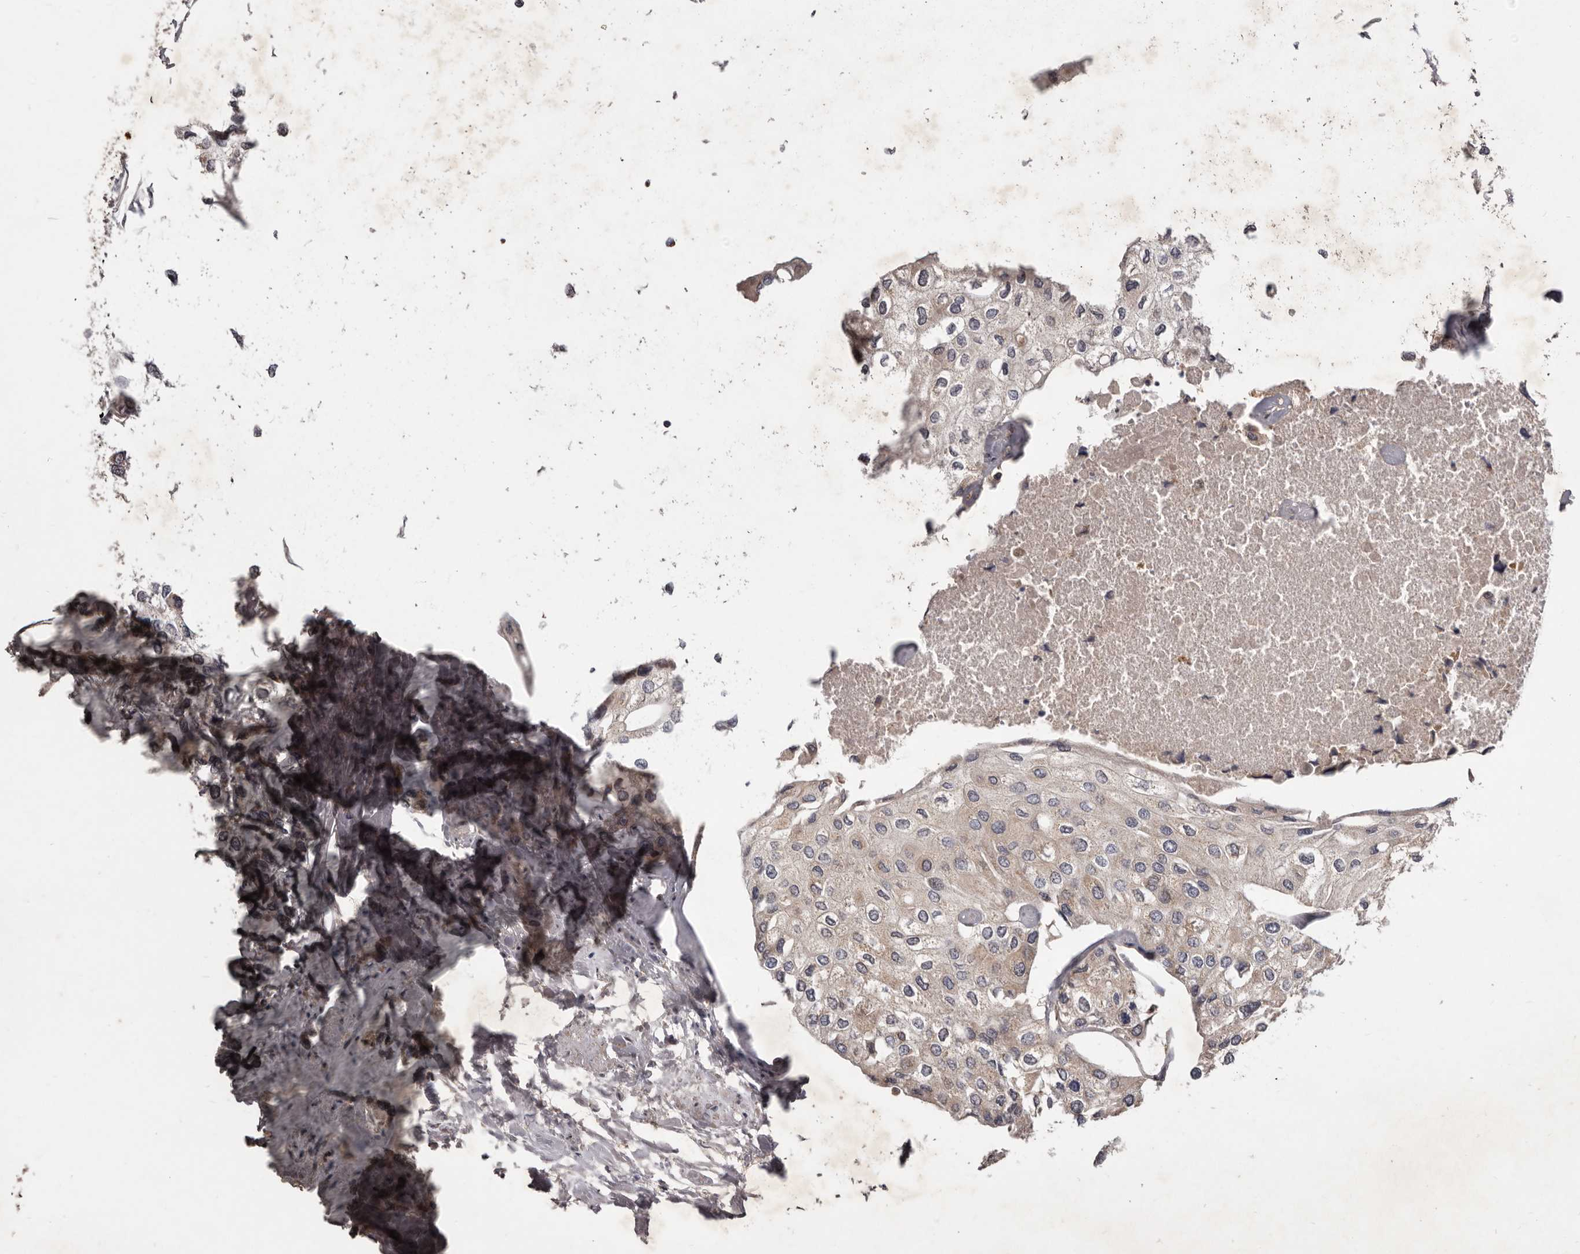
{"staining": {"intensity": "negative", "quantity": "none", "location": "none"}, "tissue": "urothelial cancer", "cell_type": "Tumor cells", "image_type": "cancer", "snomed": [{"axis": "morphology", "description": "Urothelial carcinoma, High grade"}, {"axis": "topography", "description": "Urinary bladder"}], "caption": "Immunohistochemical staining of high-grade urothelial carcinoma reveals no significant positivity in tumor cells.", "gene": "FLAD1", "patient": {"sex": "male", "age": 64}}